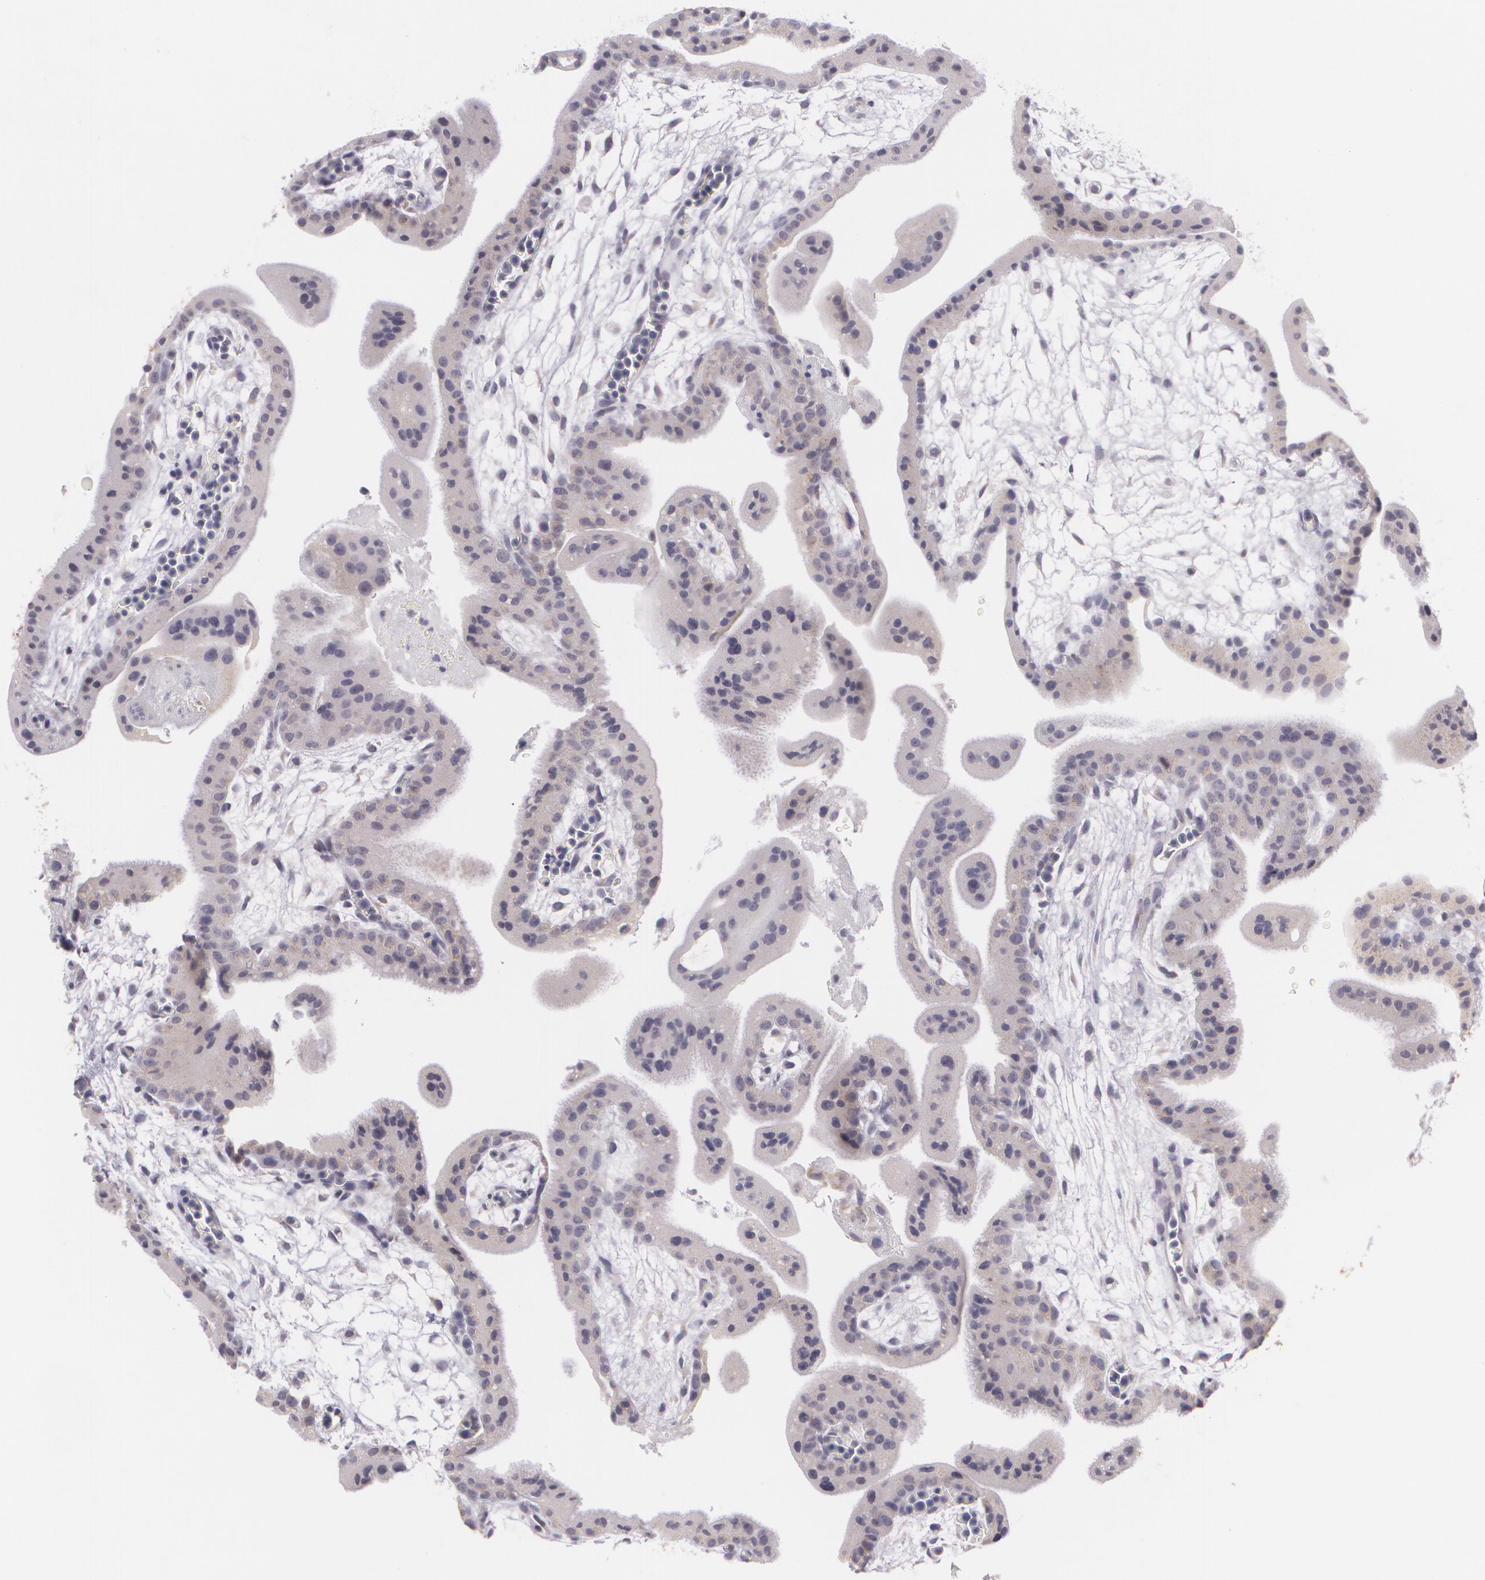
{"staining": {"intensity": "weak", "quantity": ">75%", "location": "cytoplasmic/membranous"}, "tissue": "placenta", "cell_type": "Decidual cells", "image_type": "normal", "snomed": [{"axis": "morphology", "description": "Normal tissue, NOS"}, {"axis": "topography", "description": "Placenta"}], "caption": "Protein staining exhibits weak cytoplasmic/membranous staining in approximately >75% of decidual cells in normal placenta.", "gene": "CILK1", "patient": {"sex": "female", "age": 35}}